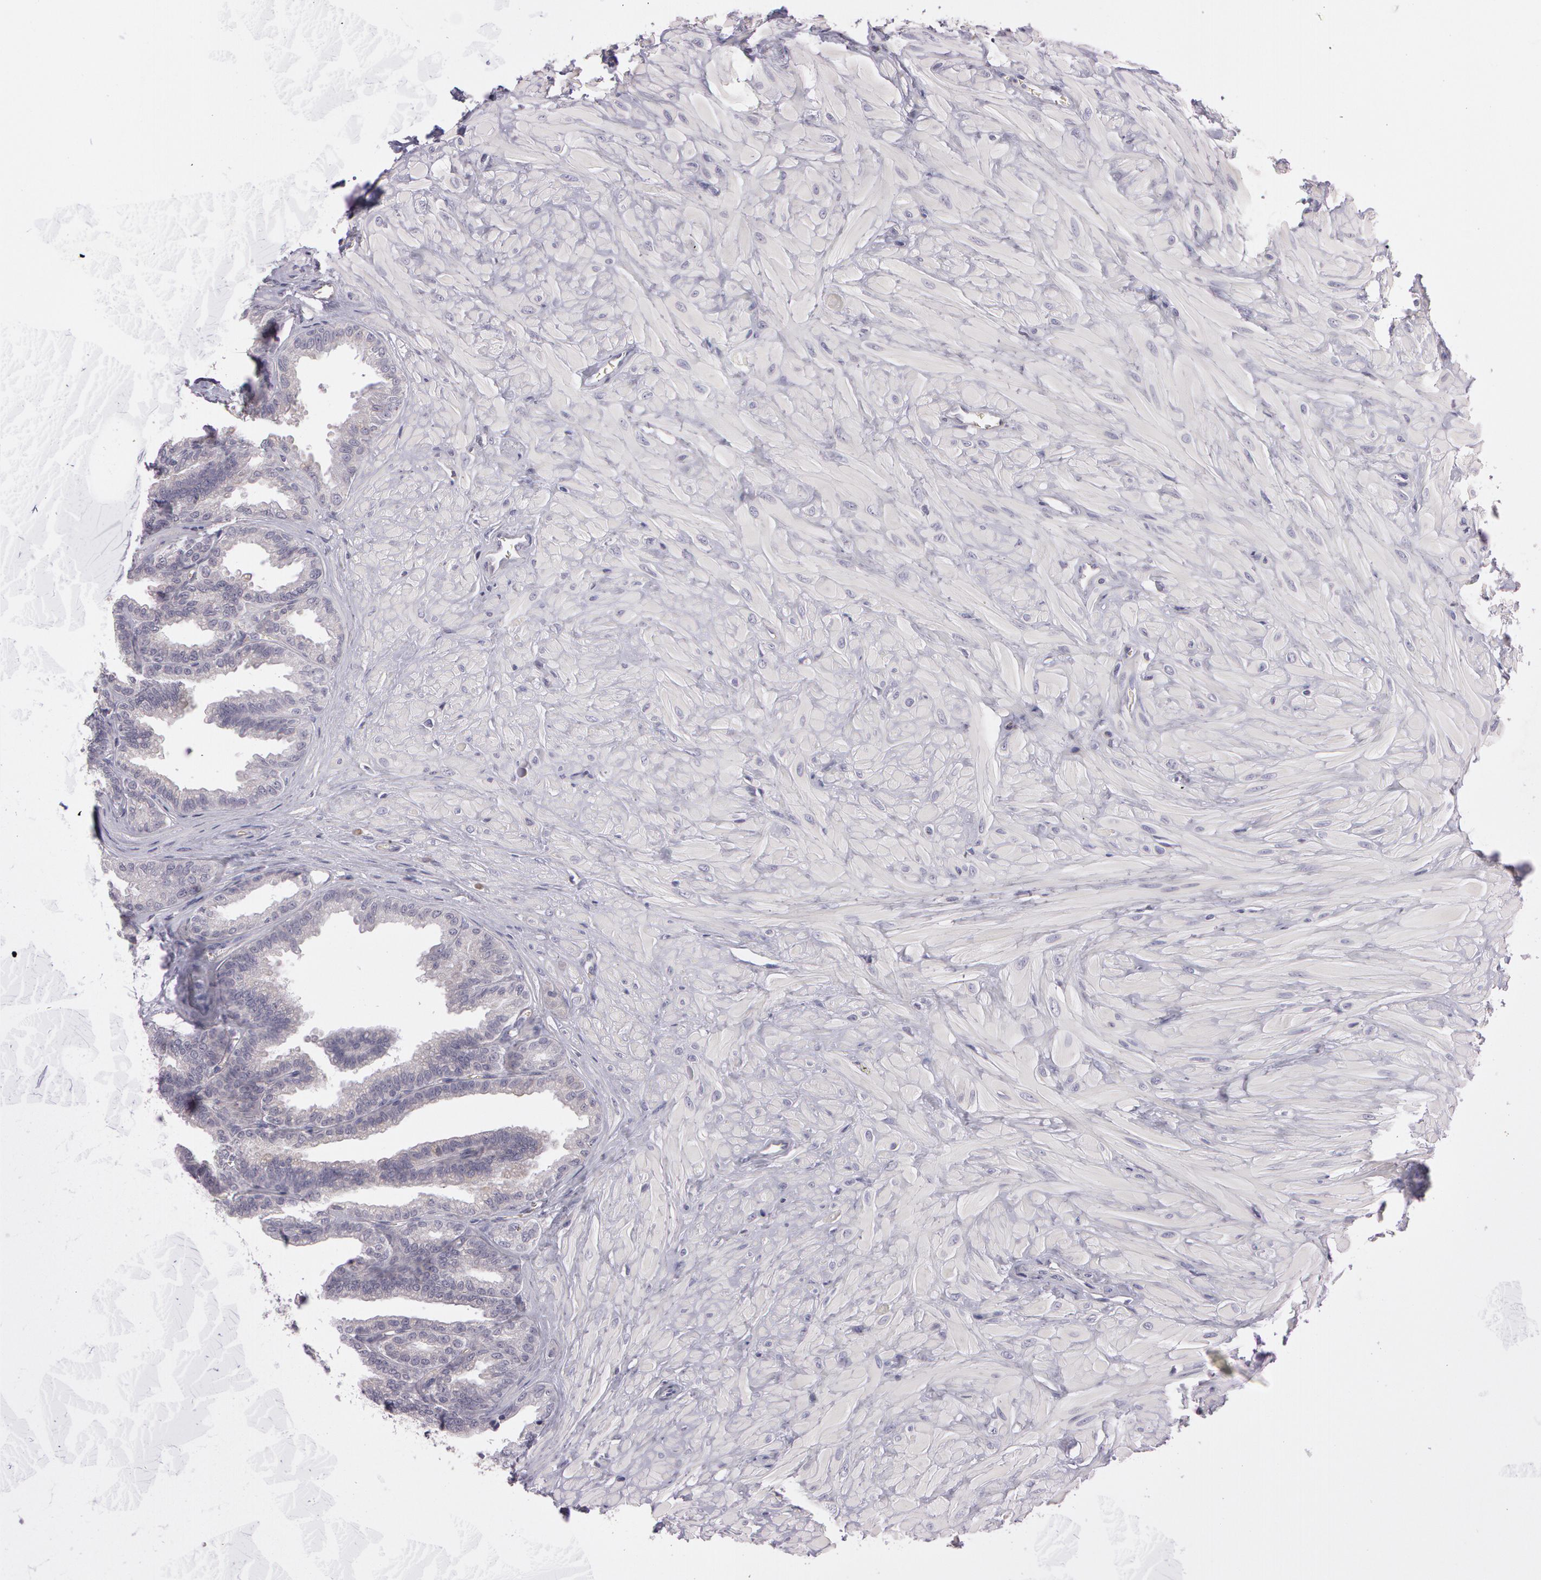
{"staining": {"intensity": "negative", "quantity": "none", "location": "none"}, "tissue": "seminal vesicle", "cell_type": "Glandular cells", "image_type": "normal", "snomed": [{"axis": "morphology", "description": "Normal tissue, NOS"}, {"axis": "topography", "description": "Seminal veicle"}], "caption": "A photomicrograph of seminal vesicle stained for a protein shows no brown staining in glandular cells. (DAB immunohistochemistry, high magnification).", "gene": "MXRA5", "patient": {"sex": "male", "age": 26}}